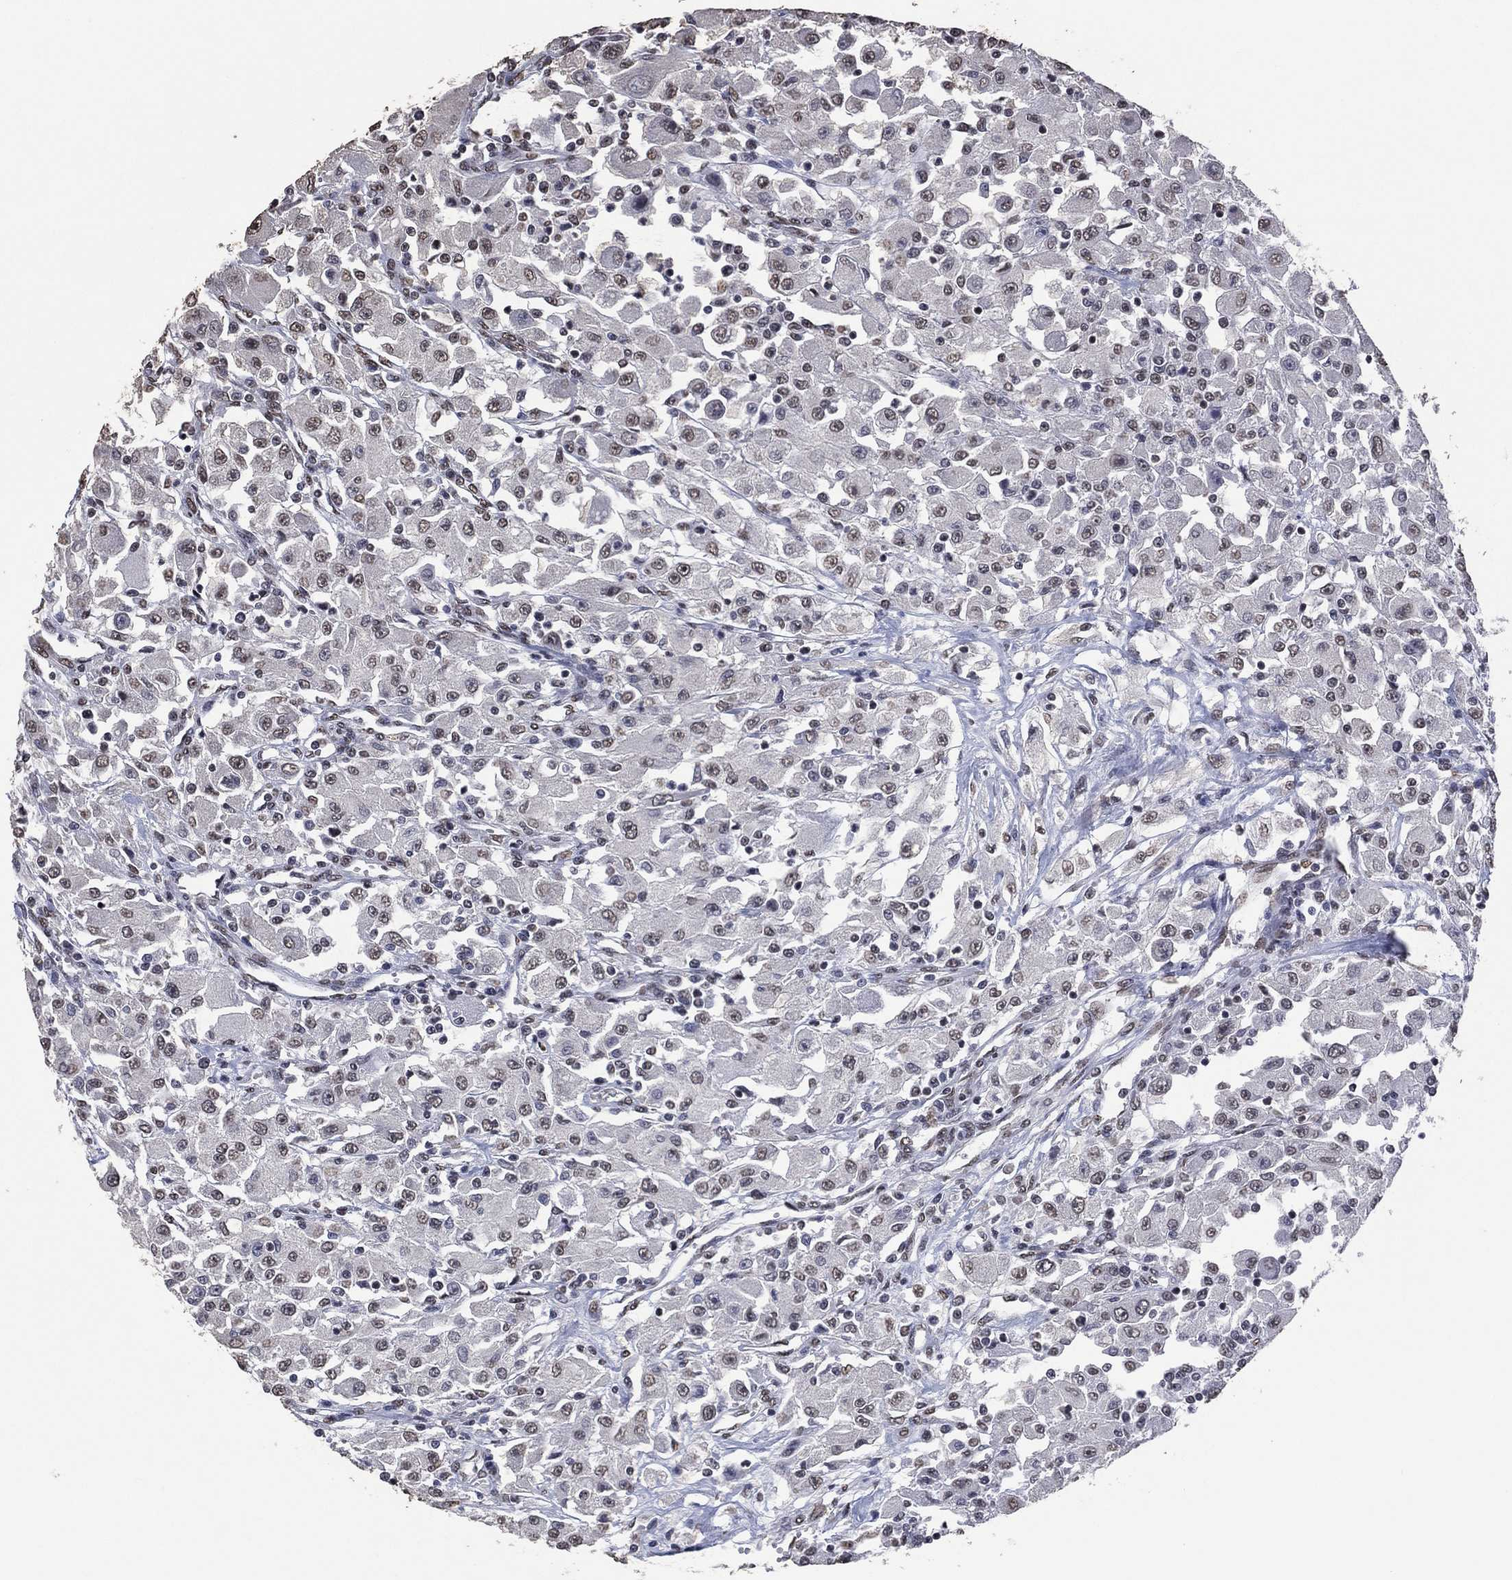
{"staining": {"intensity": "weak", "quantity": "25%-75%", "location": "nuclear"}, "tissue": "renal cancer", "cell_type": "Tumor cells", "image_type": "cancer", "snomed": [{"axis": "morphology", "description": "Adenocarcinoma, NOS"}, {"axis": "topography", "description": "Kidney"}], "caption": "IHC micrograph of human adenocarcinoma (renal) stained for a protein (brown), which demonstrates low levels of weak nuclear expression in about 25%-75% of tumor cells.", "gene": "EHMT1", "patient": {"sex": "female", "age": 67}}